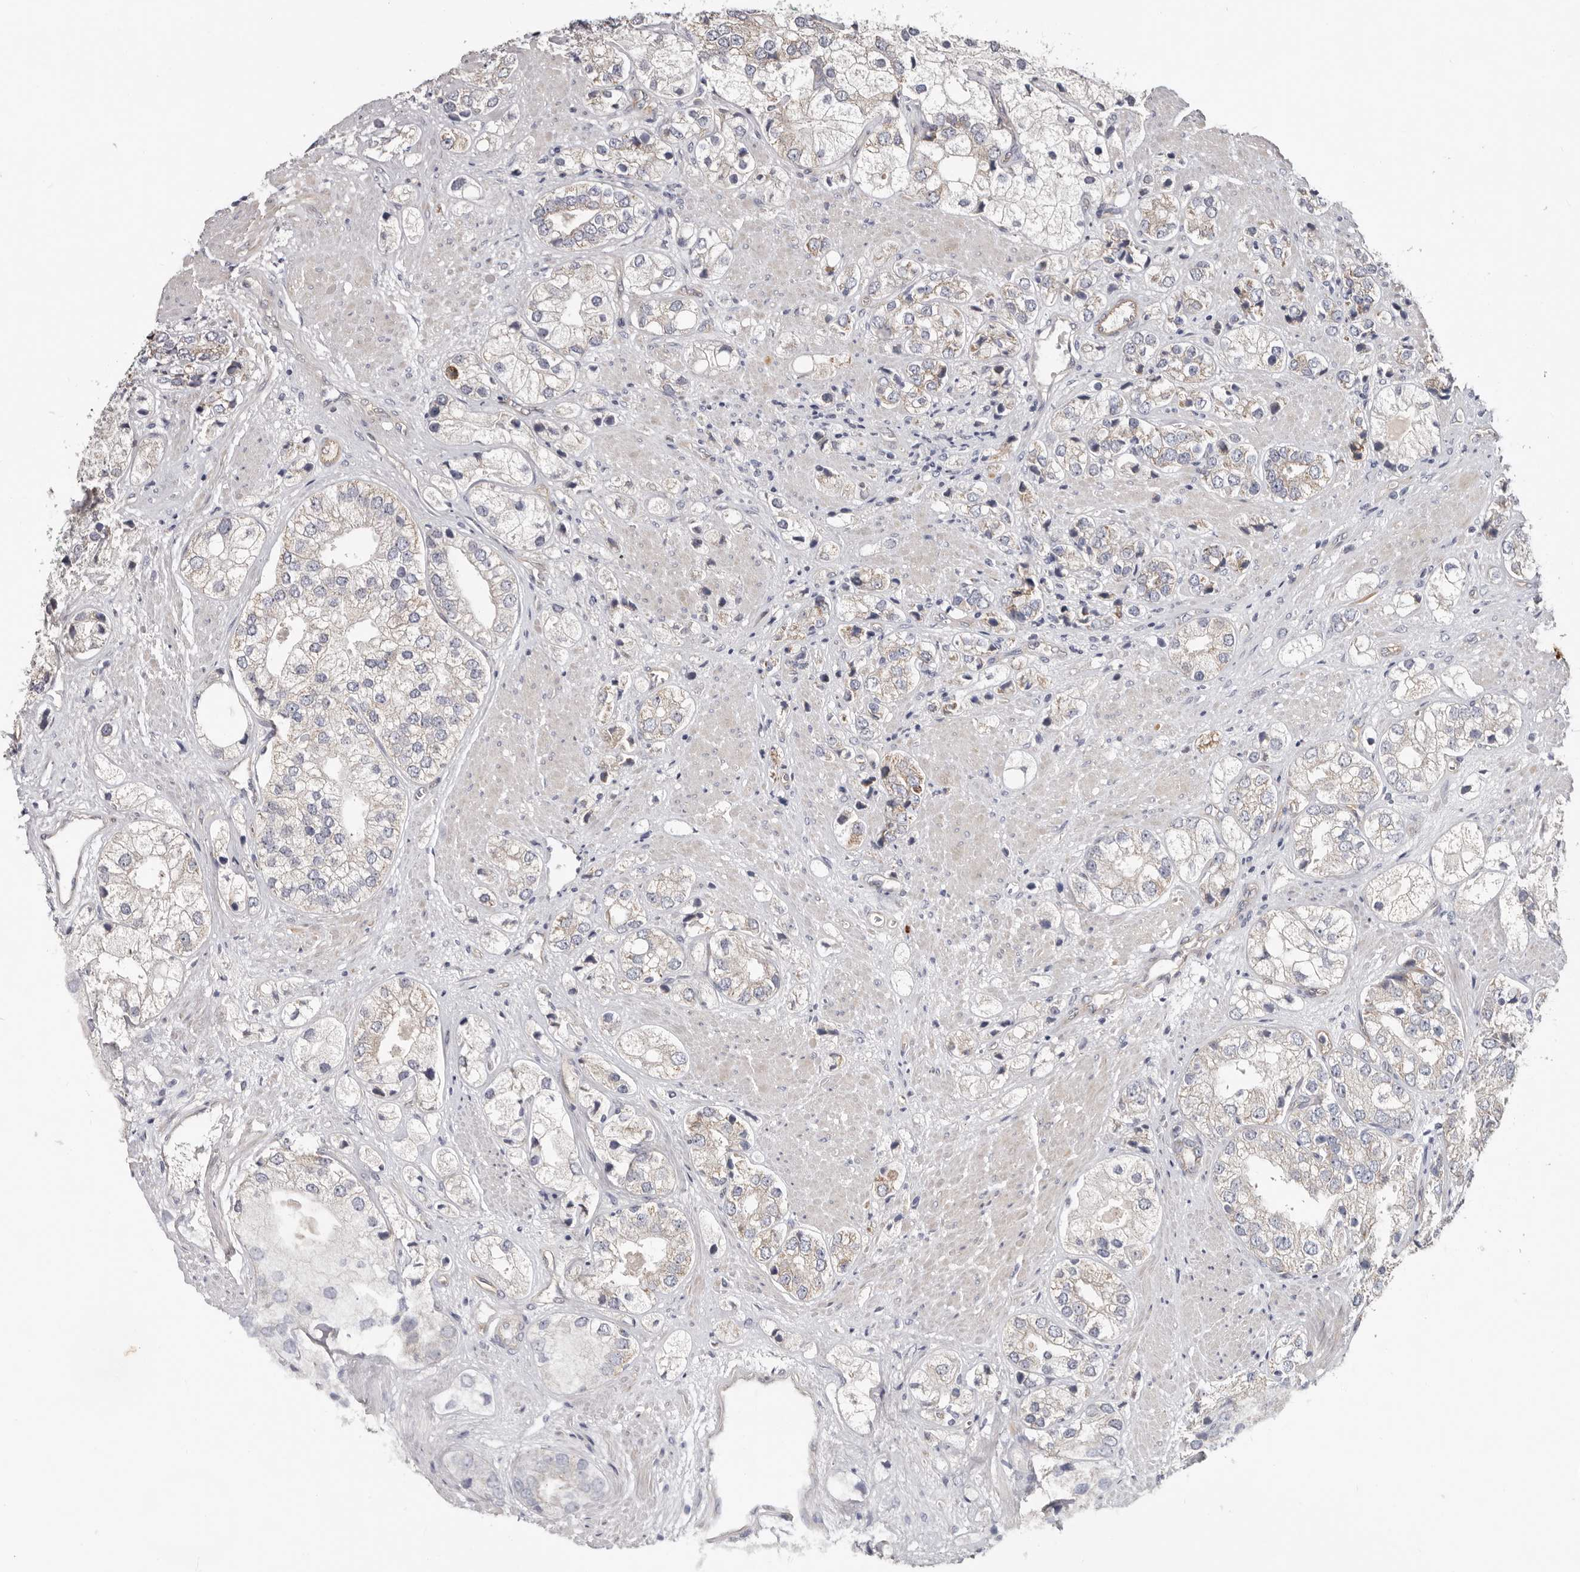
{"staining": {"intensity": "negative", "quantity": "none", "location": "none"}, "tissue": "prostate cancer", "cell_type": "Tumor cells", "image_type": "cancer", "snomed": [{"axis": "morphology", "description": "Adenocarcinoma, High grade"}, {"axis": "topography", "description": "Prostate"}], "caption": "A photomicrograph of prostate cancer (high-grade adenocarcinoma) stained for a protein demonstrates no brown staining in tumor cells. The staining is performed using DAB brown chromogen with nuclei counter-stained in using hematoxylin.", "gene": "SPTA1", "patient": {"sex": "male", "age": 50}}